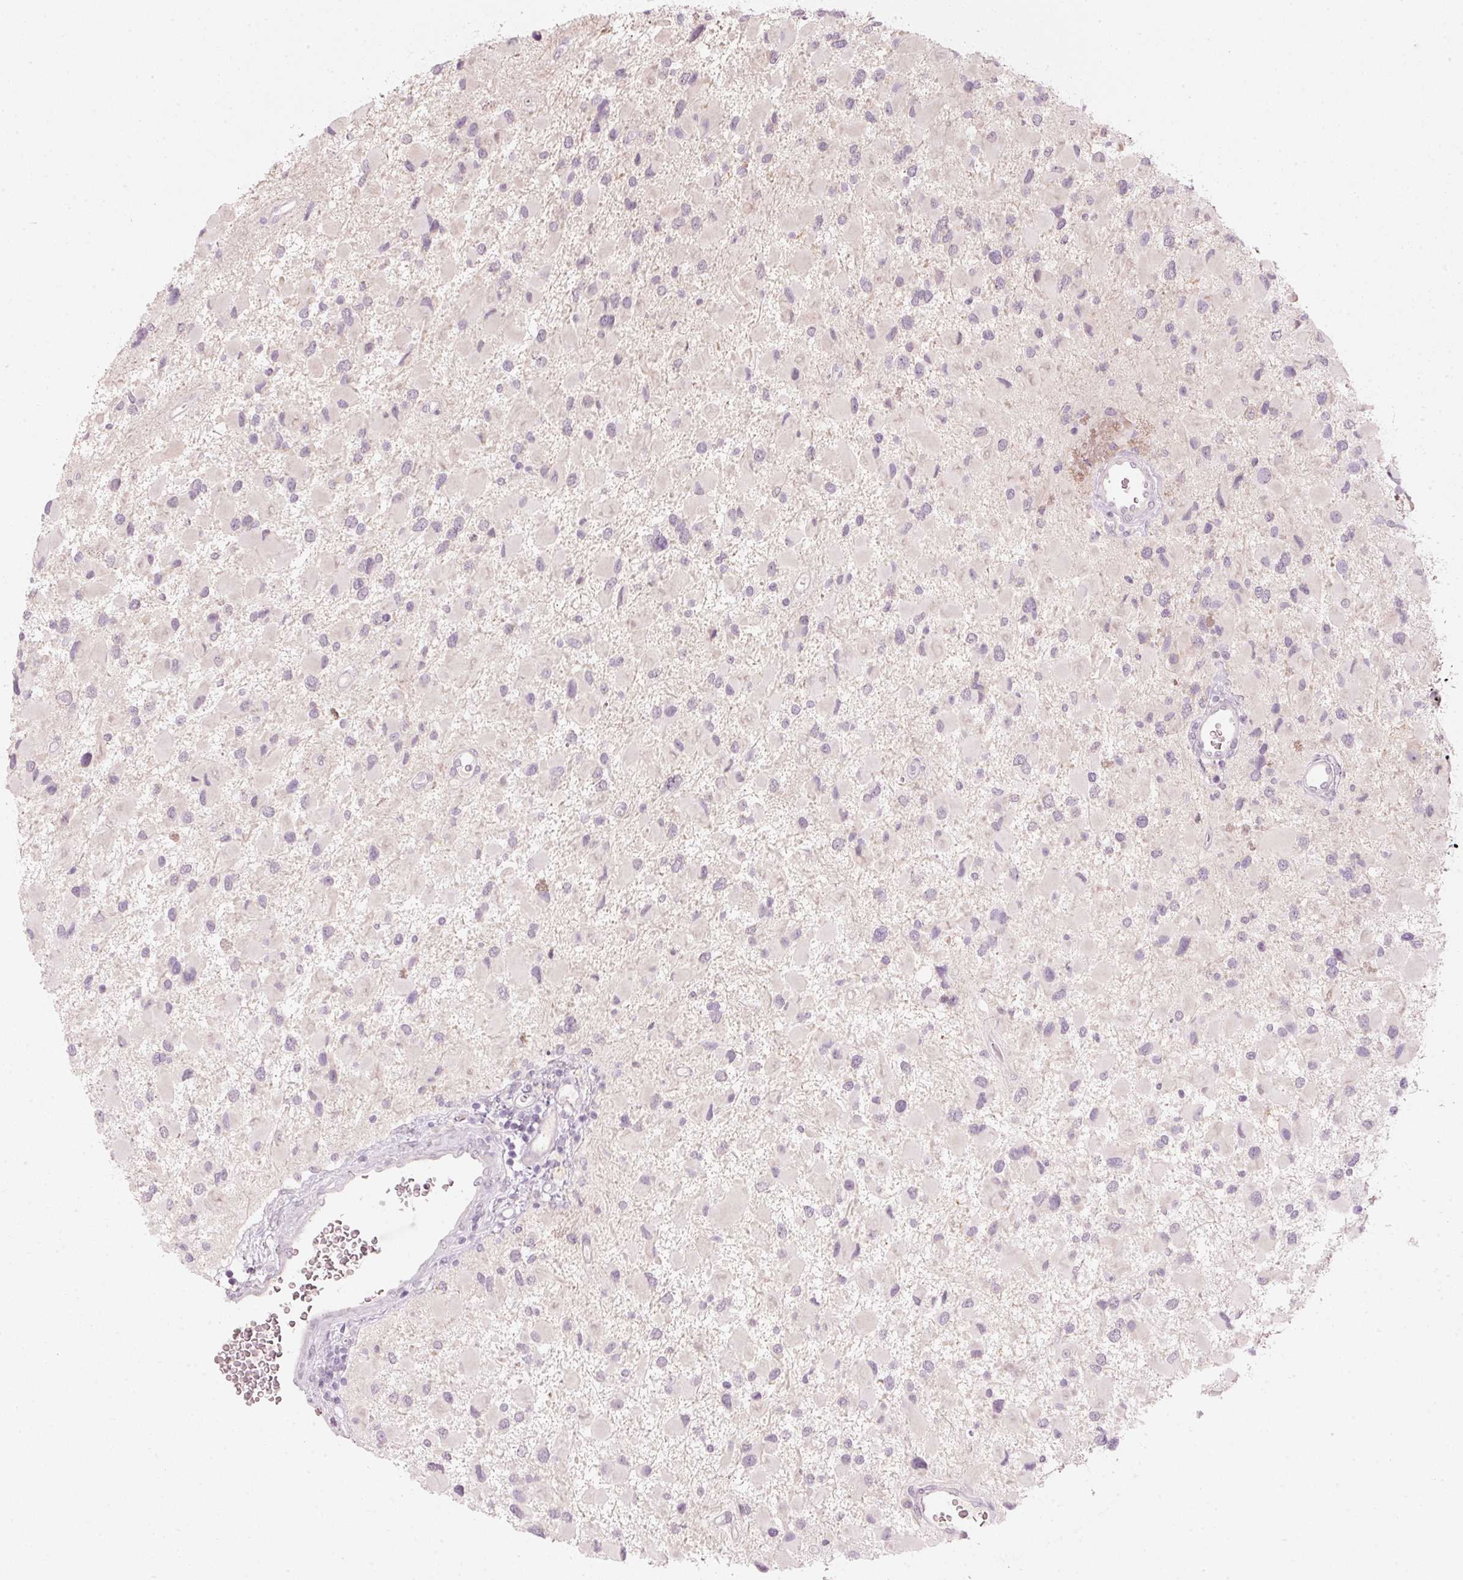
{"staining": {"intensity": "negative", "quantity": "none", "location": "none"}, "tissue": "glioma", "cell_type": "Tumor cells", "image_type": "cancer", "snomed": [{"axis": "morphology", "description": "Glioma, malignant, High grade"}, {"axis": "topography", "description": "Brain"}], "caption": "Human glioma stained for a protein using immunohistochemistry (IHC) exhibits no positivity in tumor cells.", "gene": "STEAP1", "patient": {"sex": "male", "age": 53}}